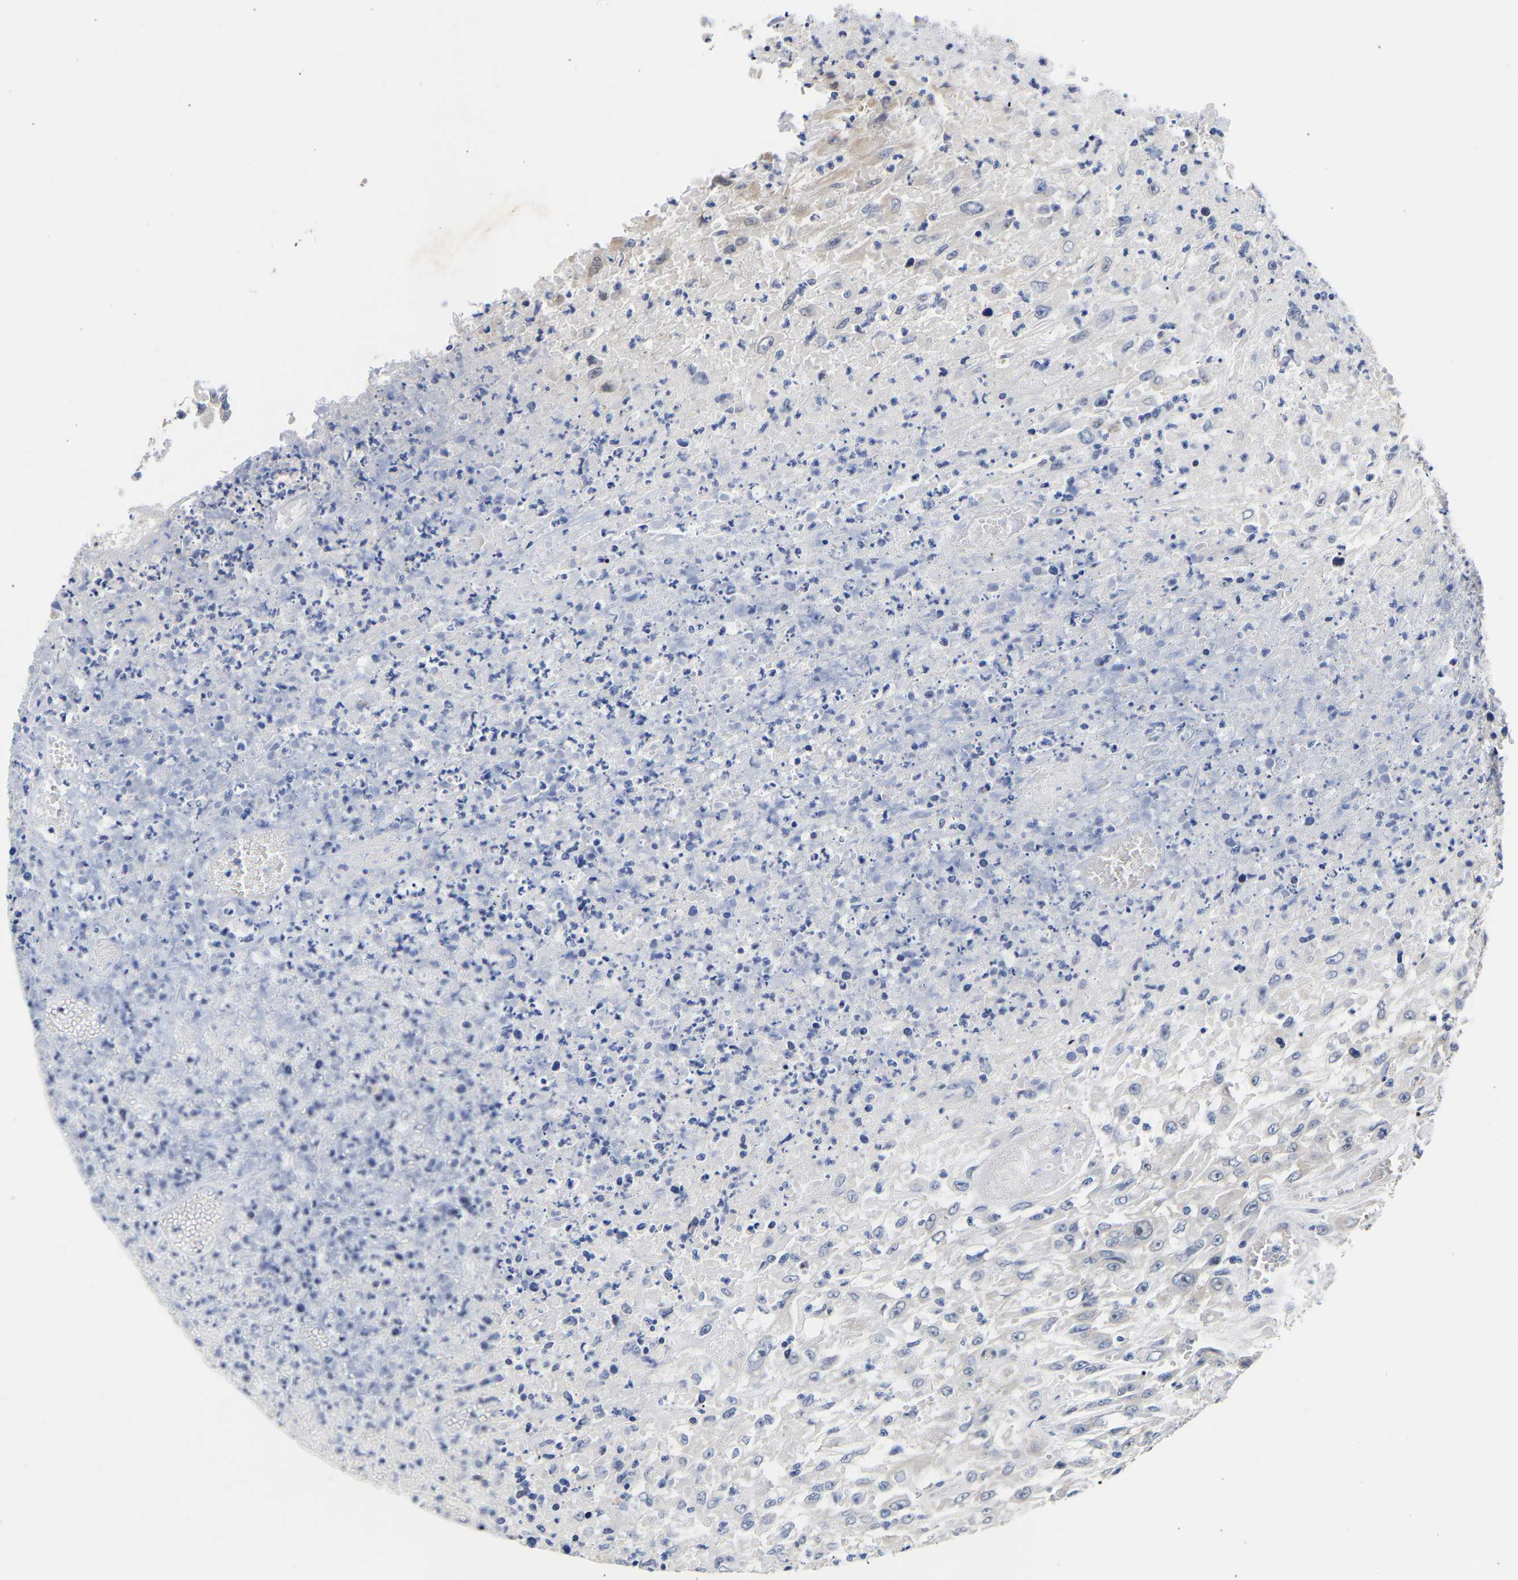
{"staining": {"intensity": "negative", "quantity": "none", "location": "none"}, "tissue": "urothelial cancer", "cell_type": "Tumor cells", "image_type": "cancer", "snomed": [{"axis": "morphology", "description": "Urothelial carcinoma, High grade"}, {"axis": "topography", "description": "Urinary bladder"}], "caption": "Urothelial cancer was stained to show a protein in brown. There is no significant expression in tumor cells.", "gene": "CCDC6", "patient": {"sex": "male", "age": 46}}